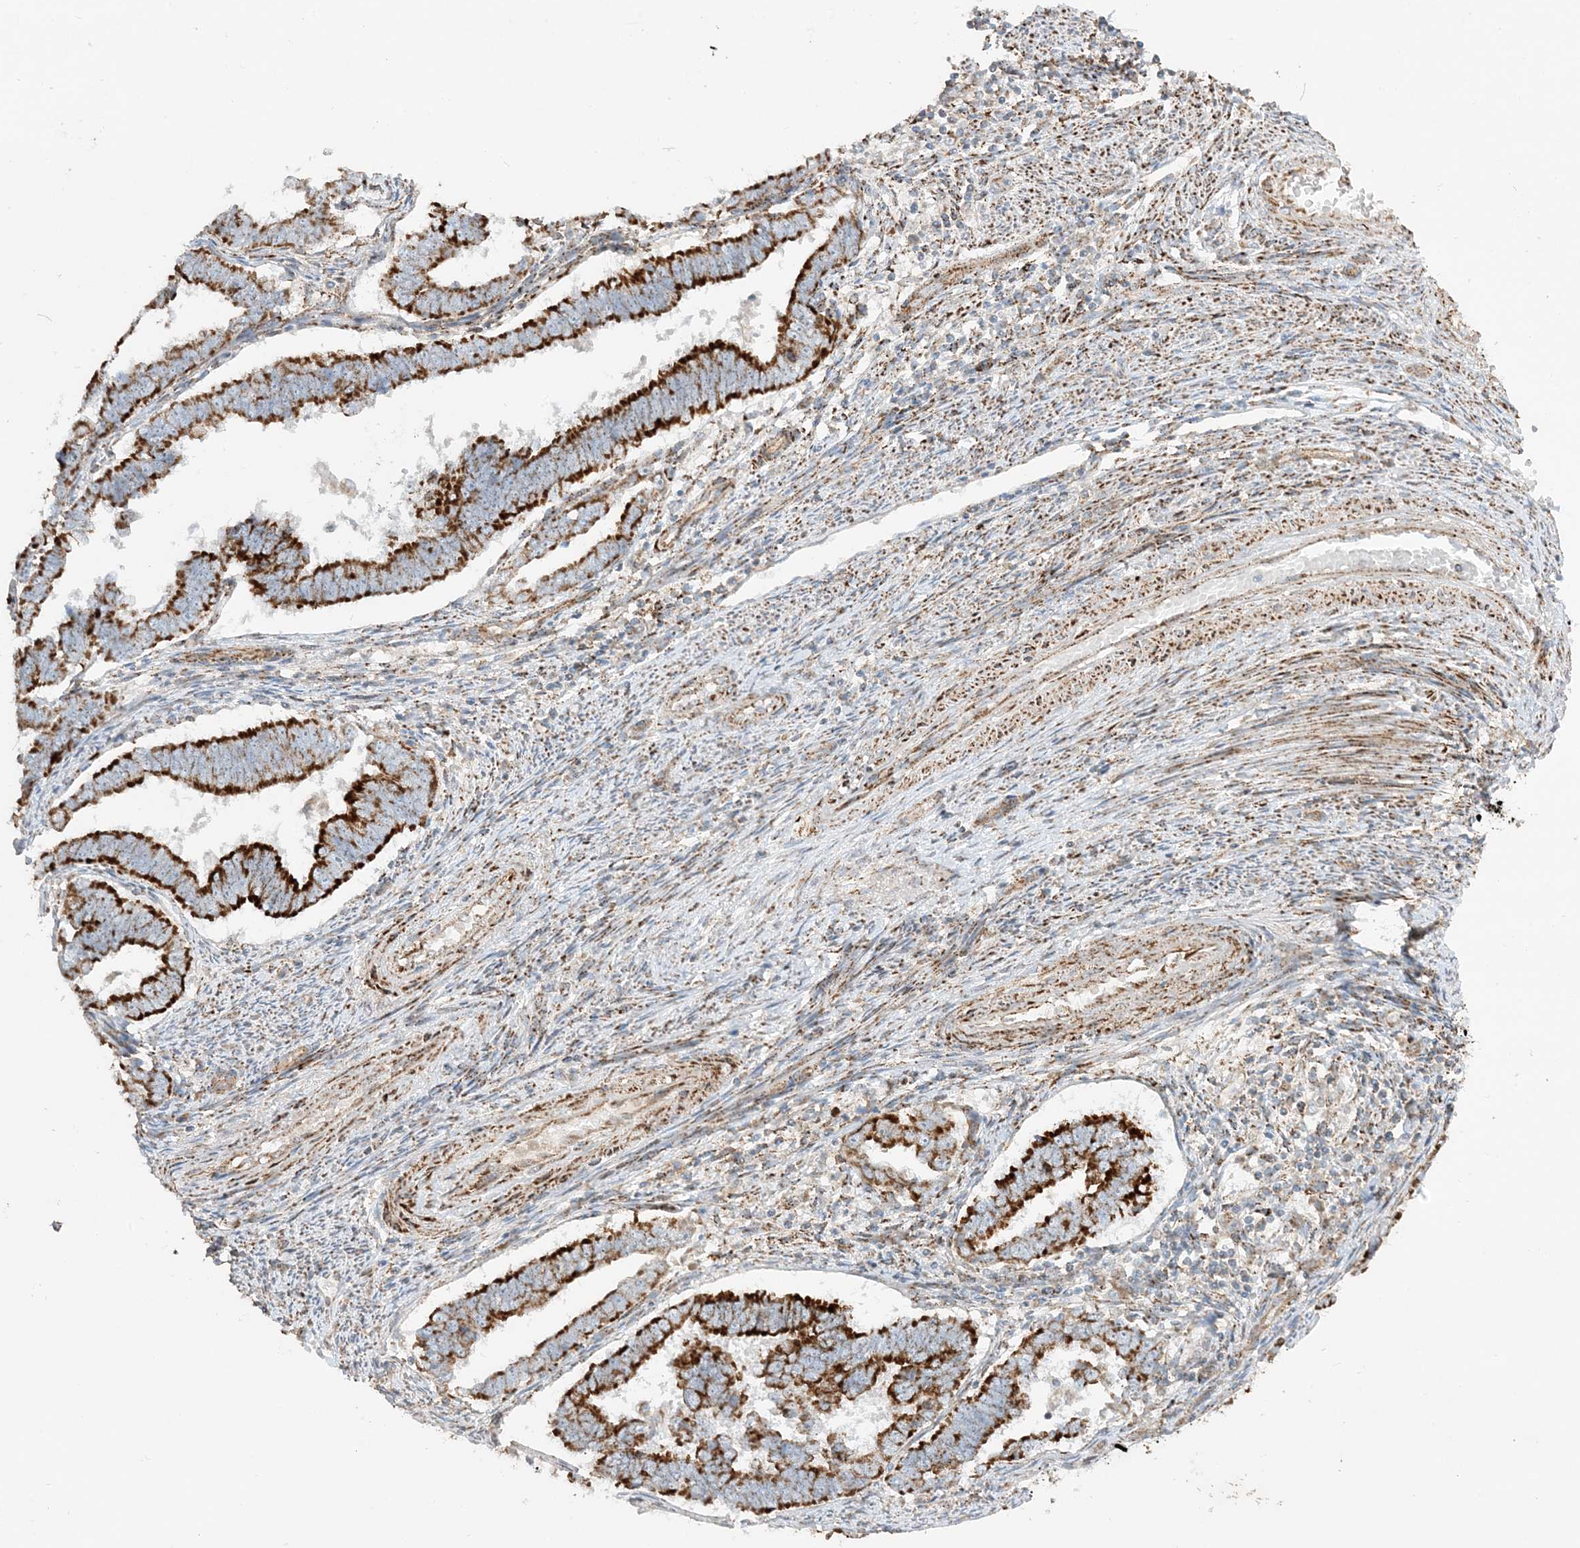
{"staining": {"intensity": "strong", "quantity": ">75%", "location": "cytoplasmic/membranous"}, "tissue": "endometrial cancer", "cell_type": "Tumor cells", "image_type": "cancer", "snomed": [{"axis": "morphology", "description": "Adenocarcinoma, NOS"}, {"axis": "topography", "description": "Endometrium"}], "caption": "A brown stain labels strong cytoplasmic/membranous positivity of a protein in endometrial adenocarcinoma tumor cells.", "gene": "NDUFAF3", "patient": {"sex": "female", "age": 75}}